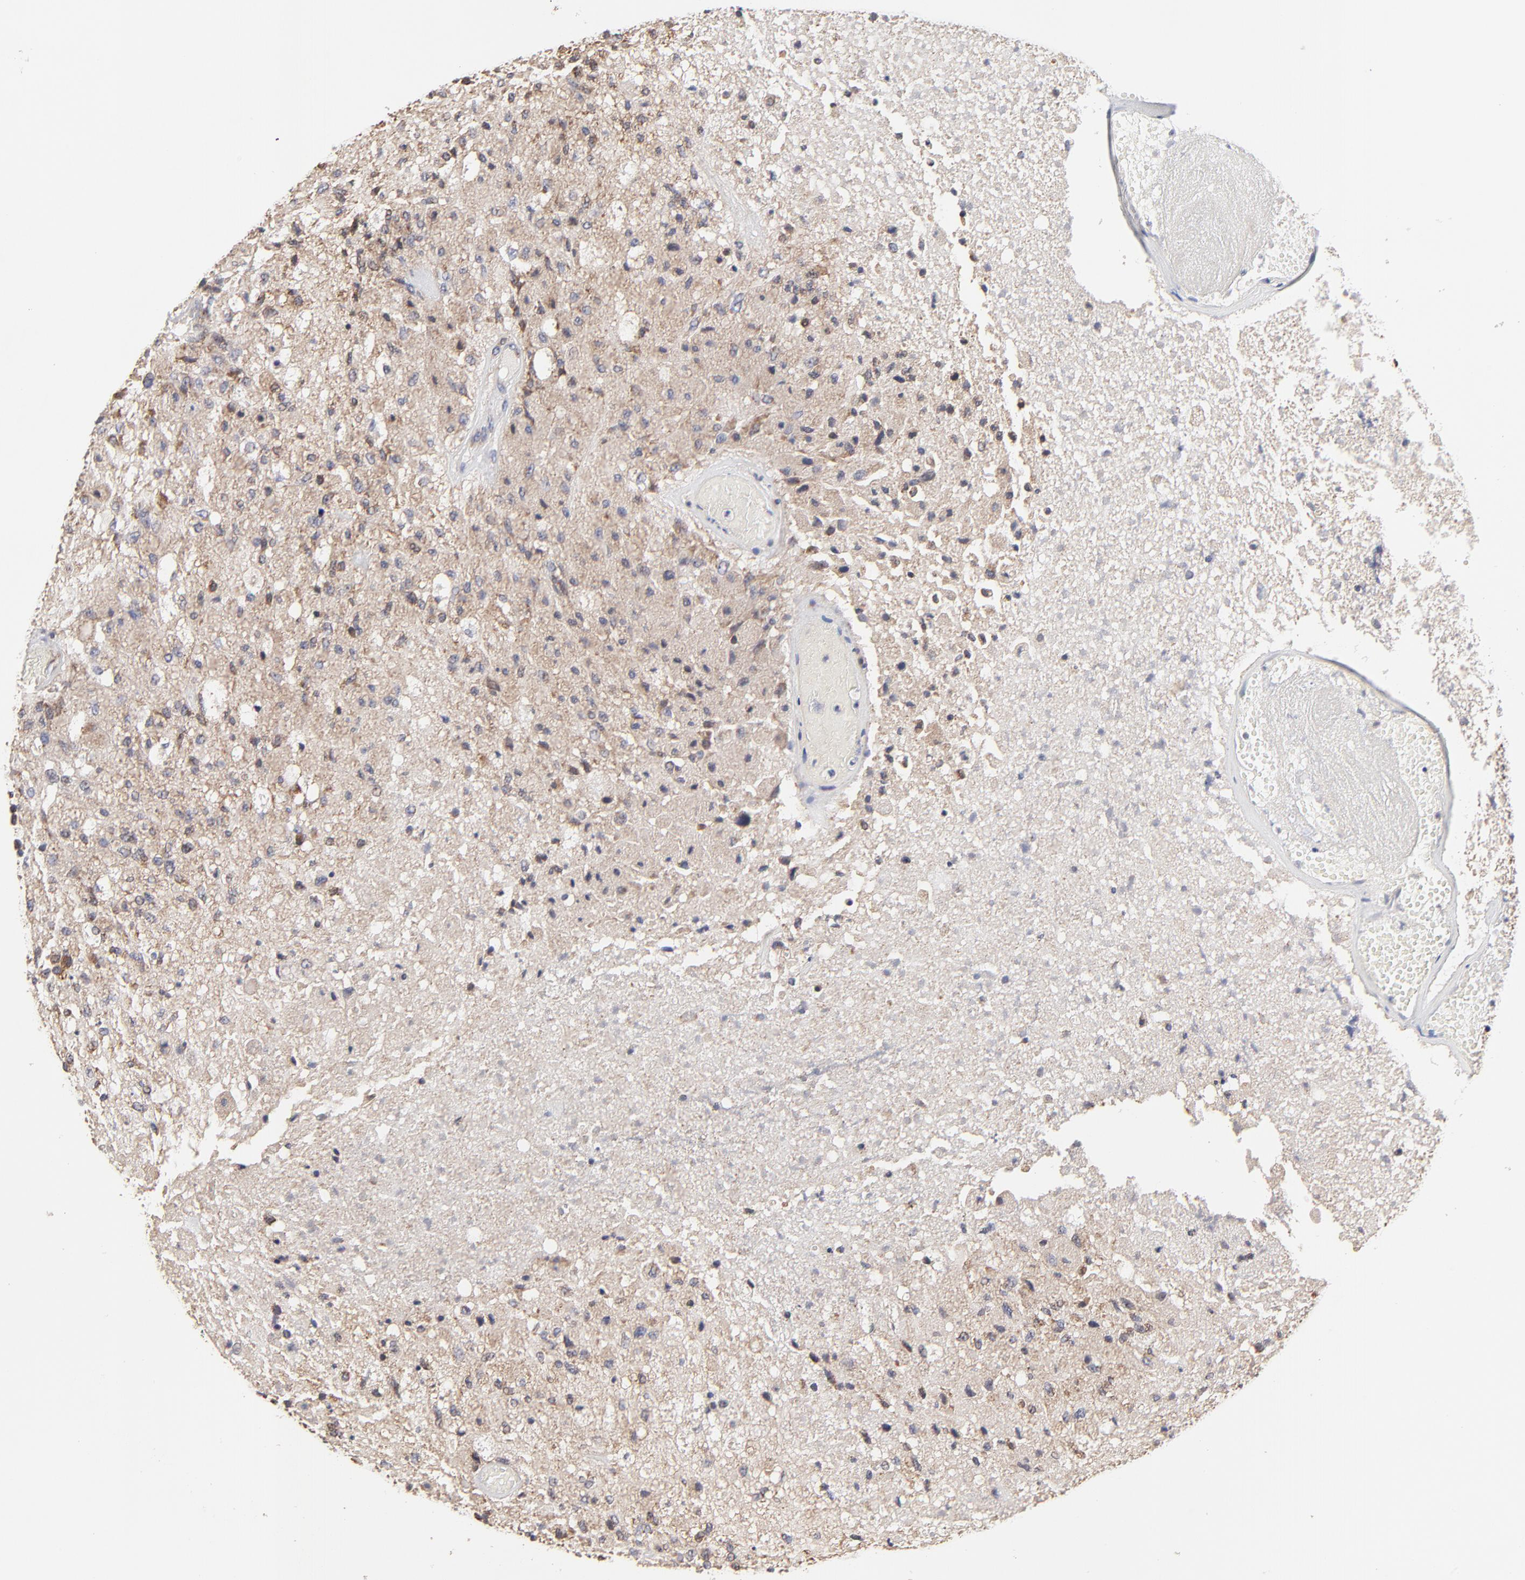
{"staining": {"intensity": "weak", "quantity": "<25%", "location": "cytoplasmic/membranous"}, "tissue": "glioma", "cell_type": "Tumor cells", "image_type": "cancer", "snomed": [{"axis": "morphology", "description": "Normal tissue, NOS"}, {"axis": "morphology", "description": "Glioma, malignant, High grade"}, {"axis": "topography", "description": "Cerebral cortex"}], "caption": "Histopathology image shows no significant protein positivity in tumor cells of malignant glioma (high-grade).", "gene": "ZNF550", "patient": {"sex": "male", "age": 77}}